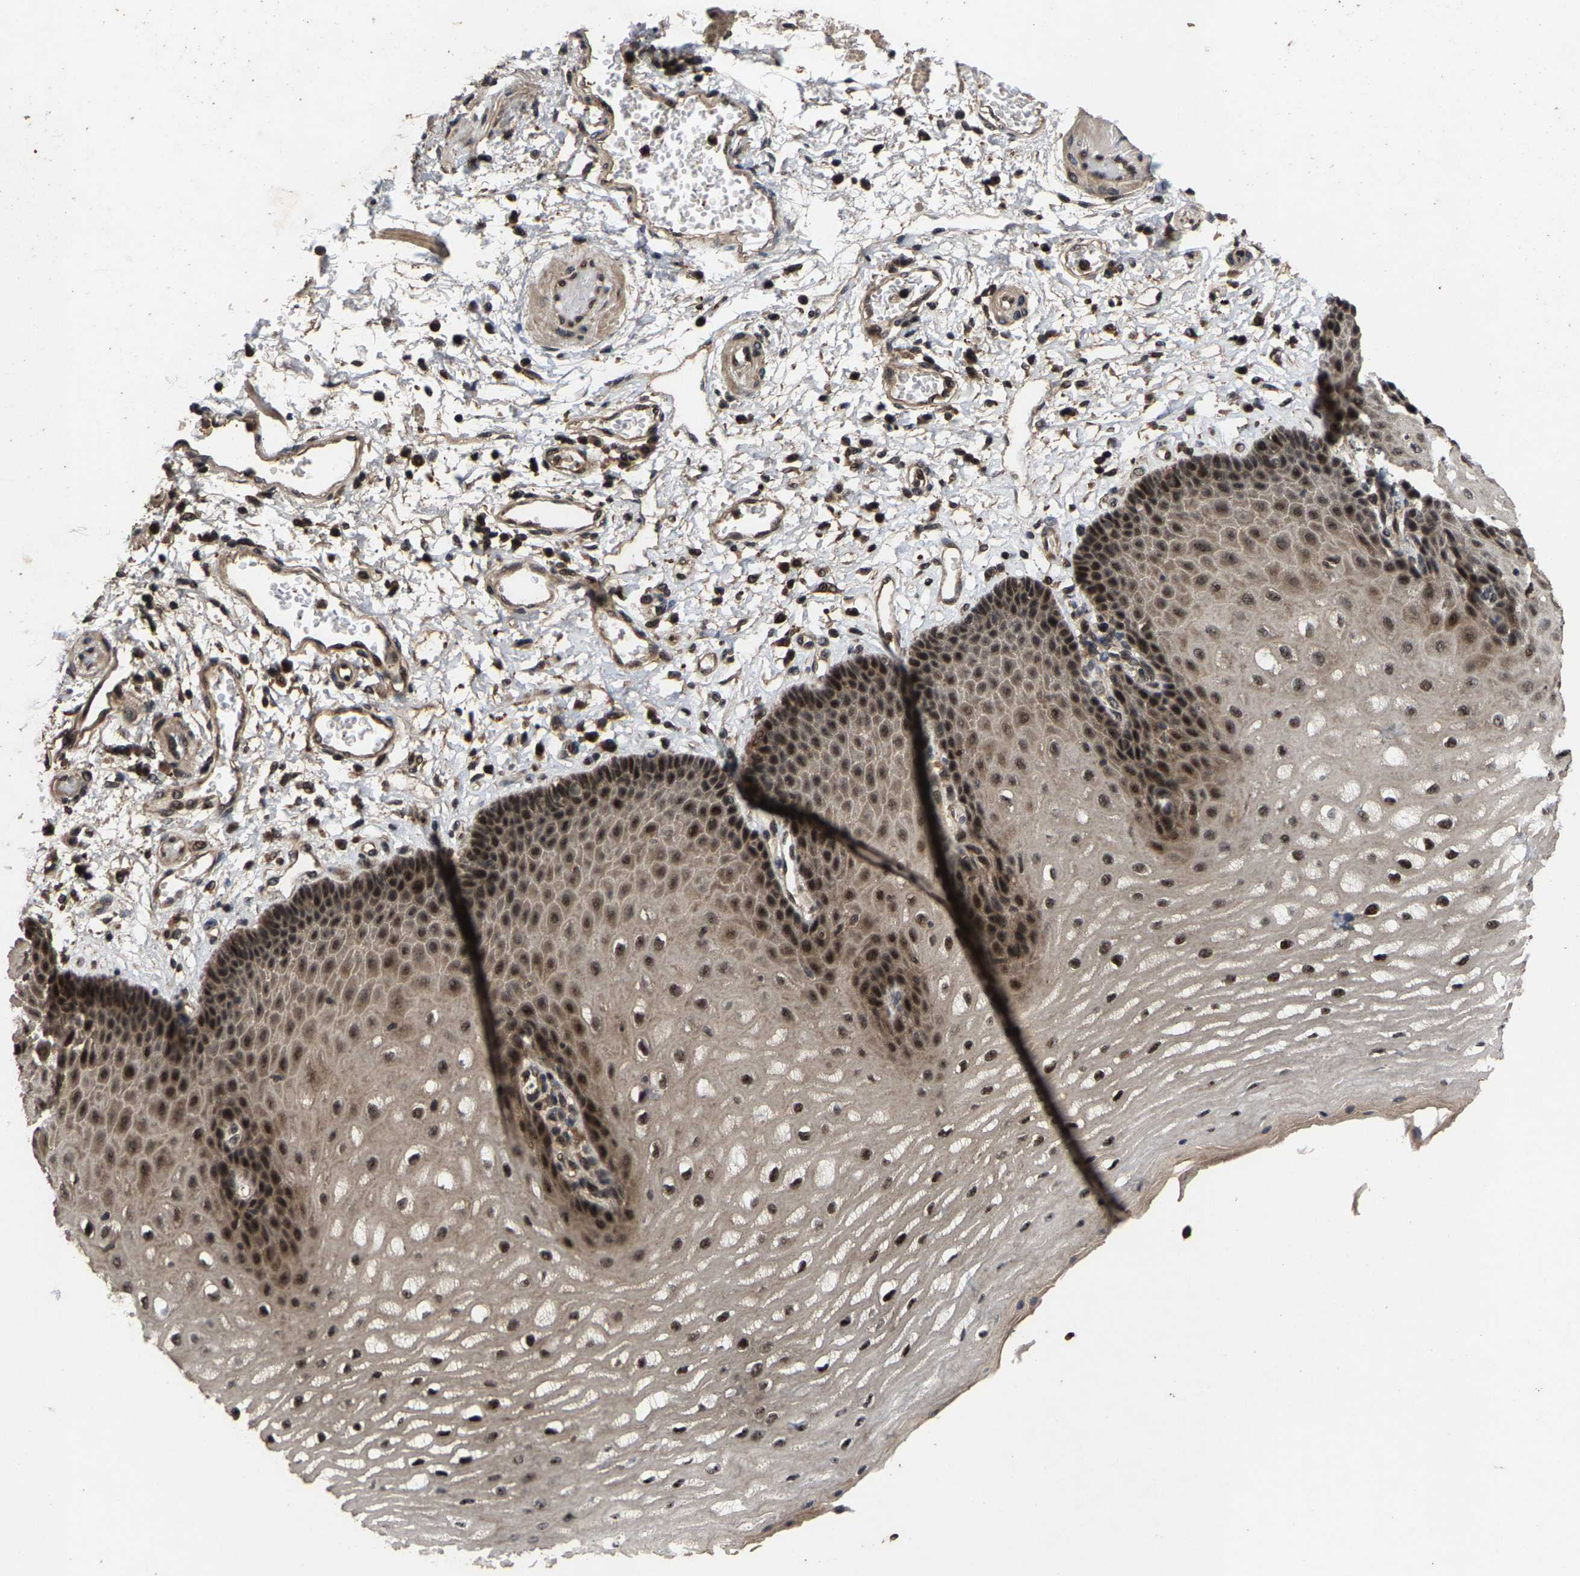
{"staining": {"intensity": "strong", "quantity": ">75%", "location": "cytoplasmic/membranous,nuclear"}, "tissue": "esophagus", "cell_type": "Squamous epithelial cells", "image_type": "normal", "snomed": [{"axis": "morphology", "description": "Normal tissue, NOS"}, {"axis": "topography", "description": "Esophagus"}], "caption": "This histopathology image displays immunohistochemistry (IHC) staining of normal esophagus, with high strong cytoplasmic/membranous,nuclear expression in approximately >75% of squamous epithelial cells.", "gene": "HAUS6", "patient": {"sex": "male", "age": 54}}